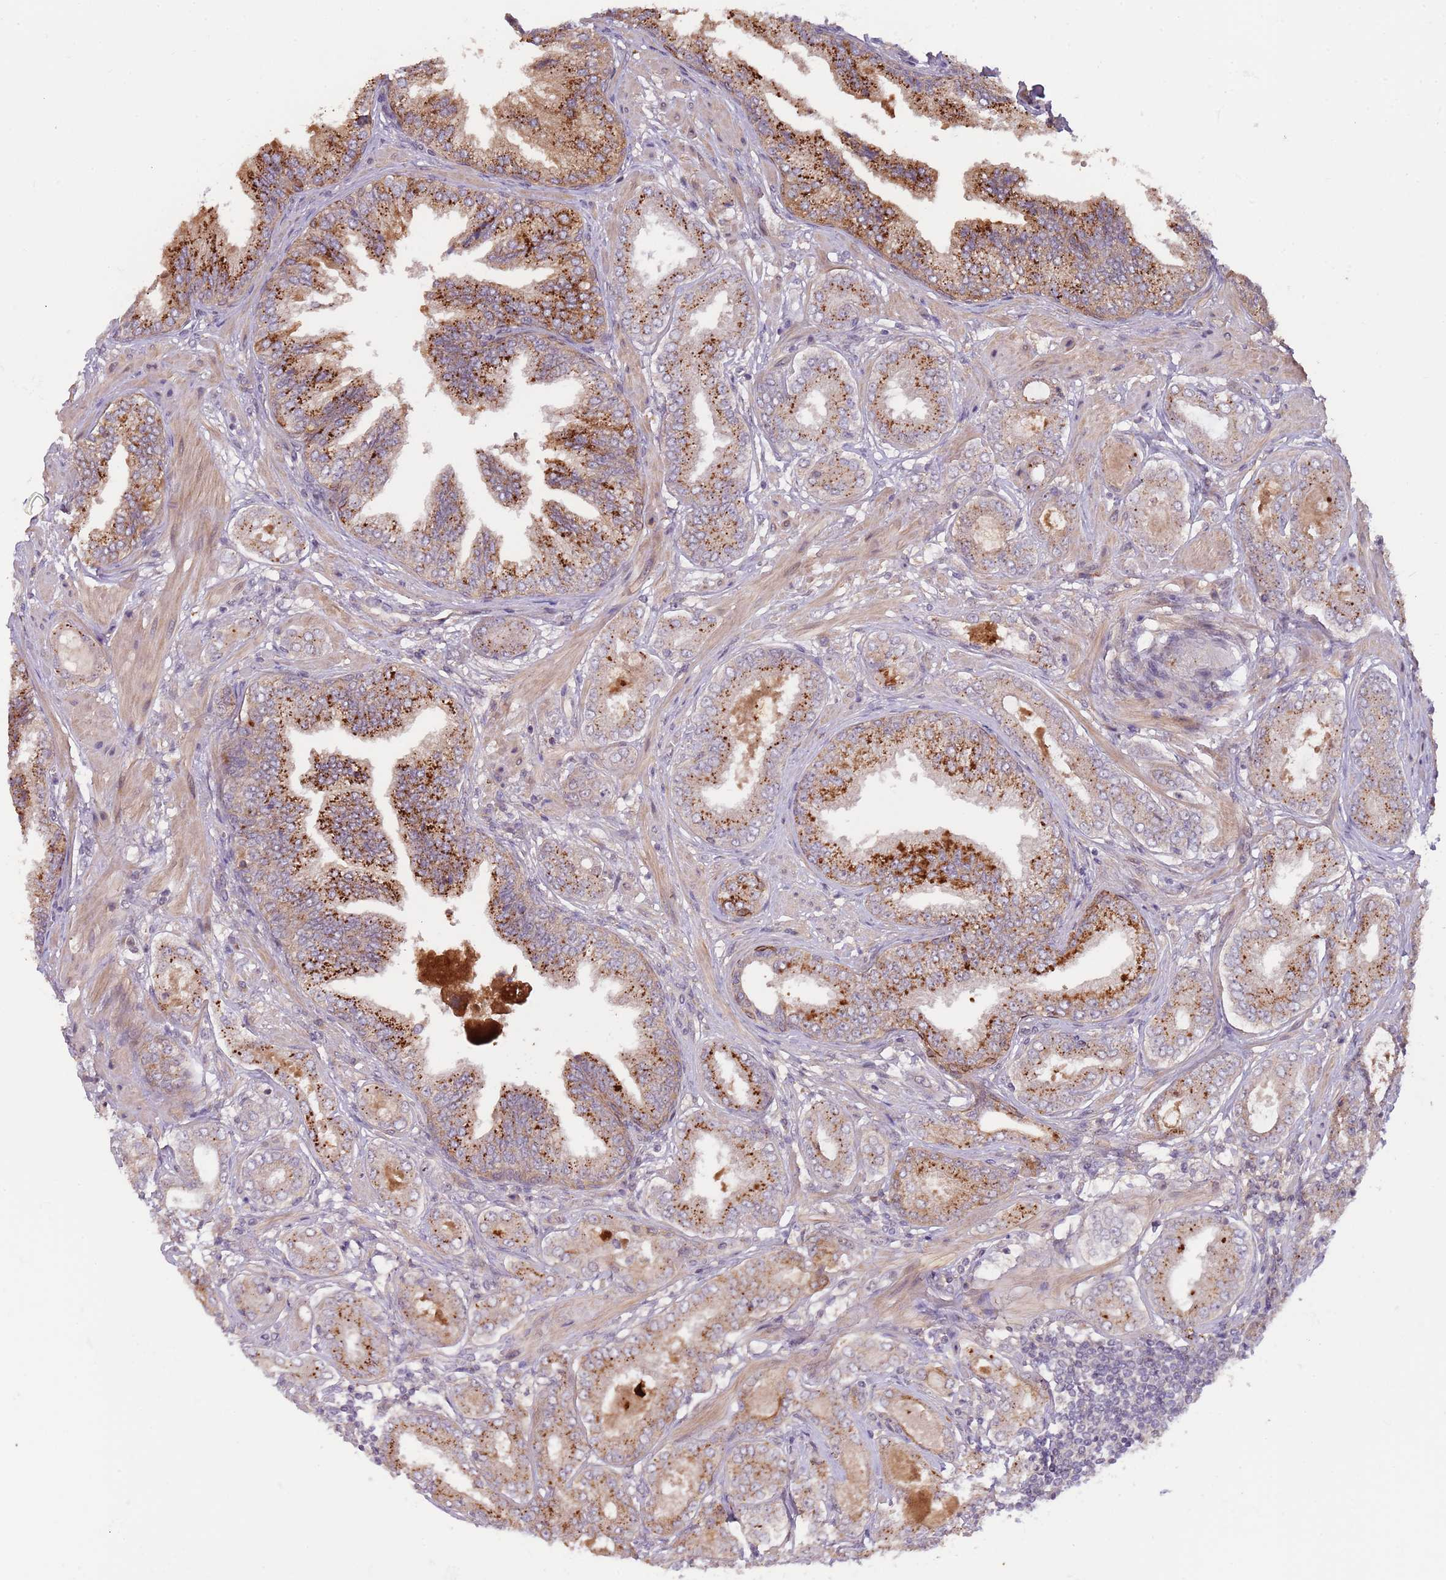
{"staining": {"intensity": "moderate", "quantity": "25%-75%", "location": "cytoplasmic/membranous"}, "tissue": "prostate cancer", "cell_type": "Tumor cells", "image_type": "cancer", "snomed": [{"axis": "morphology", "description": "Adenocarcinoma, Low grade"}, {"axis": "topography", "description": "Prostate"}], "caption": "Protein positivity by IHC demonstrates moderate cytoplasmic/membranous positivity in about 25%-75% of tumor cells in prostate cancer.", "gene": "PRR16", "patient": {"sex": "male", "age": 63}}